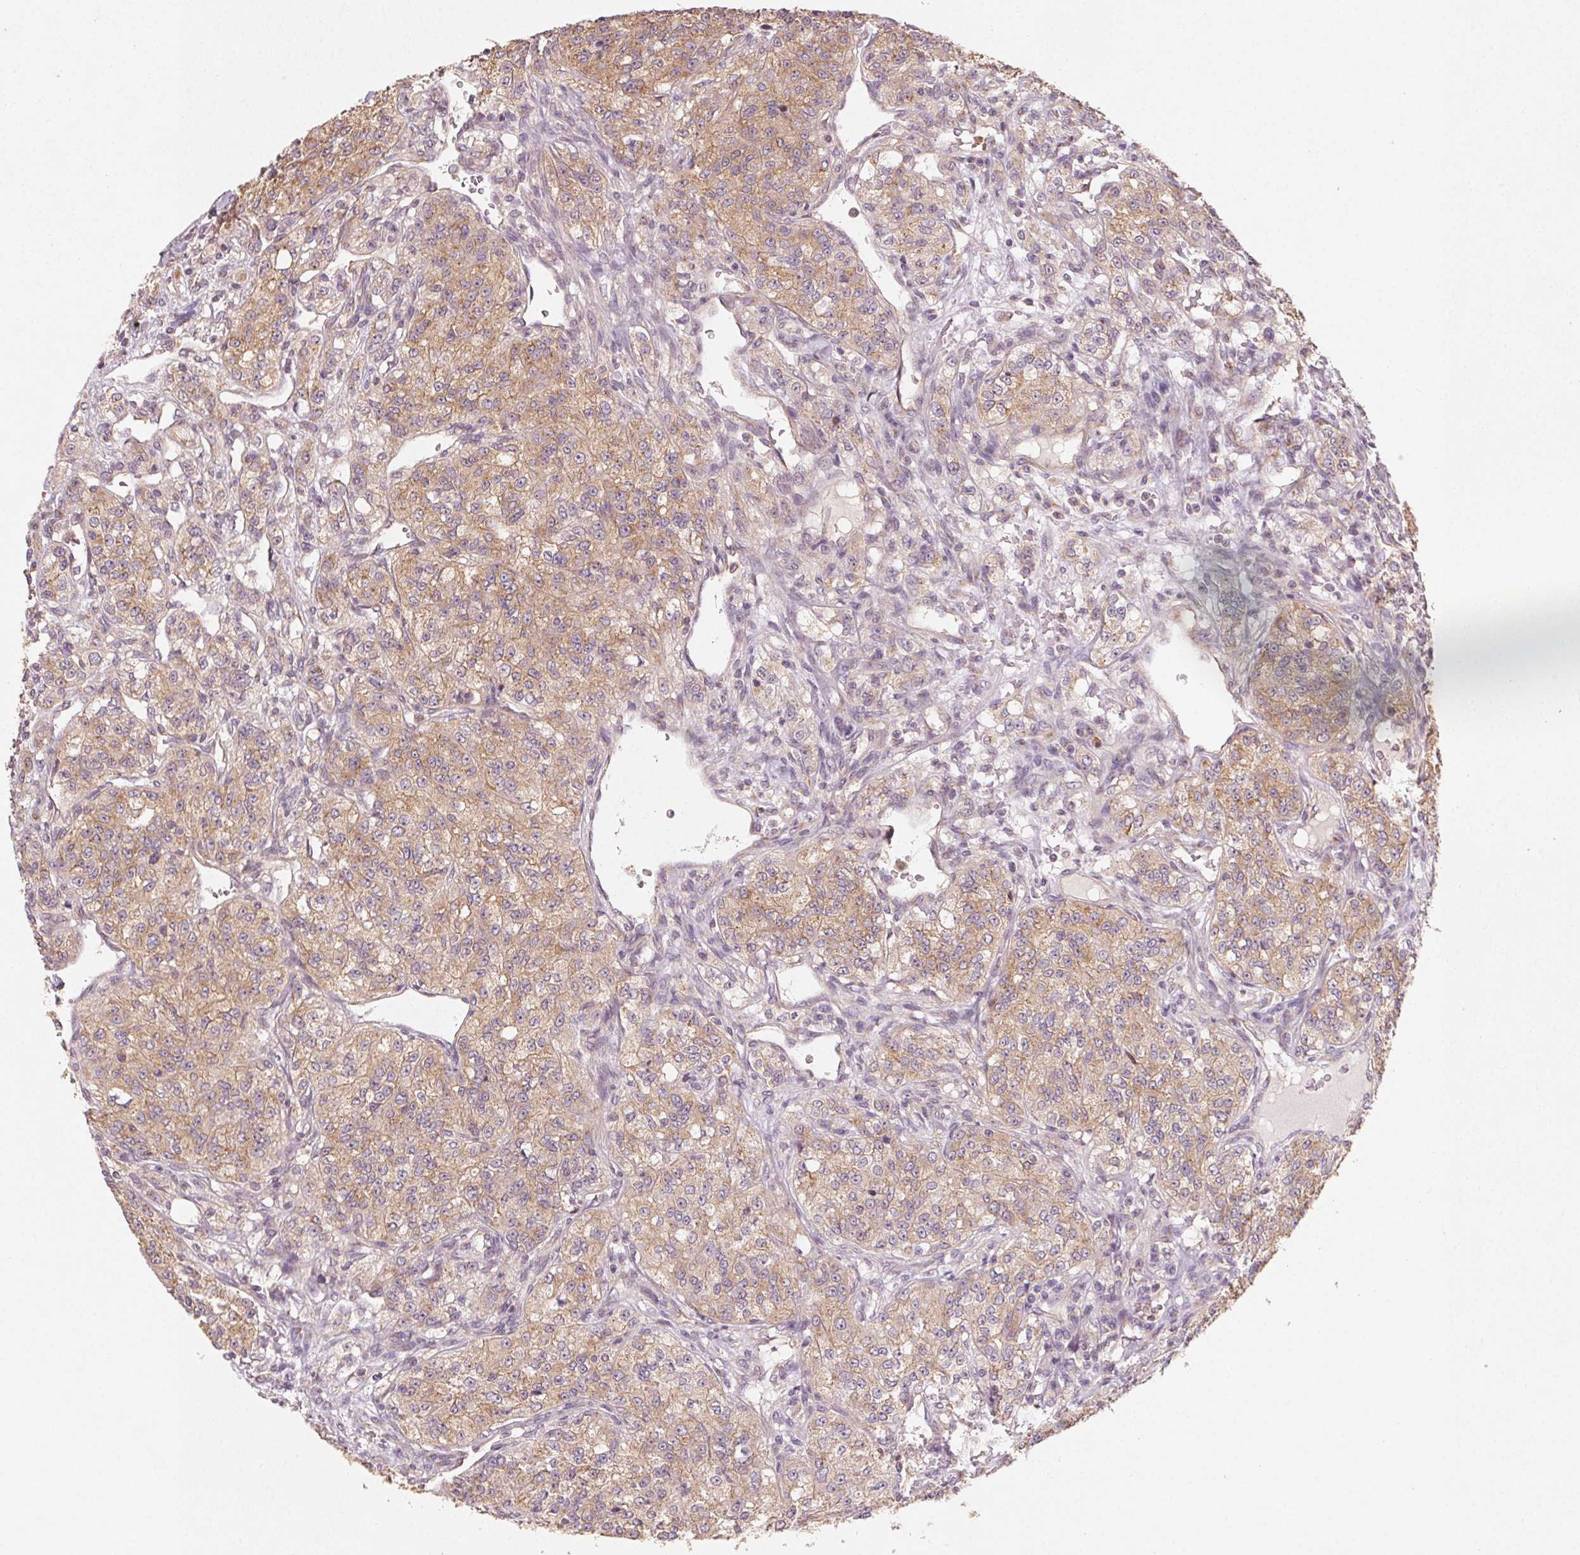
{"staining": {"intensity": "moderate", "quantity": "25%-75%", "location": "cytoplasmic/membranous"}, "tissue": "renal cancer", "cell_type": "Tumor cells", "image_type": "cancer", "snomed": [{"axis": "morphology", "description": "Adenocarcinoma, NOS"}, {"axis": "topography", "description": "Kidney"}], "caption": "This is an image of IHC staining of renal cancer, which shows moderate positivity in the cytoplasmic/membranous of tumor cells.", "gene": "AP1S1", "patient": {"sex": "female", "age": 63}}